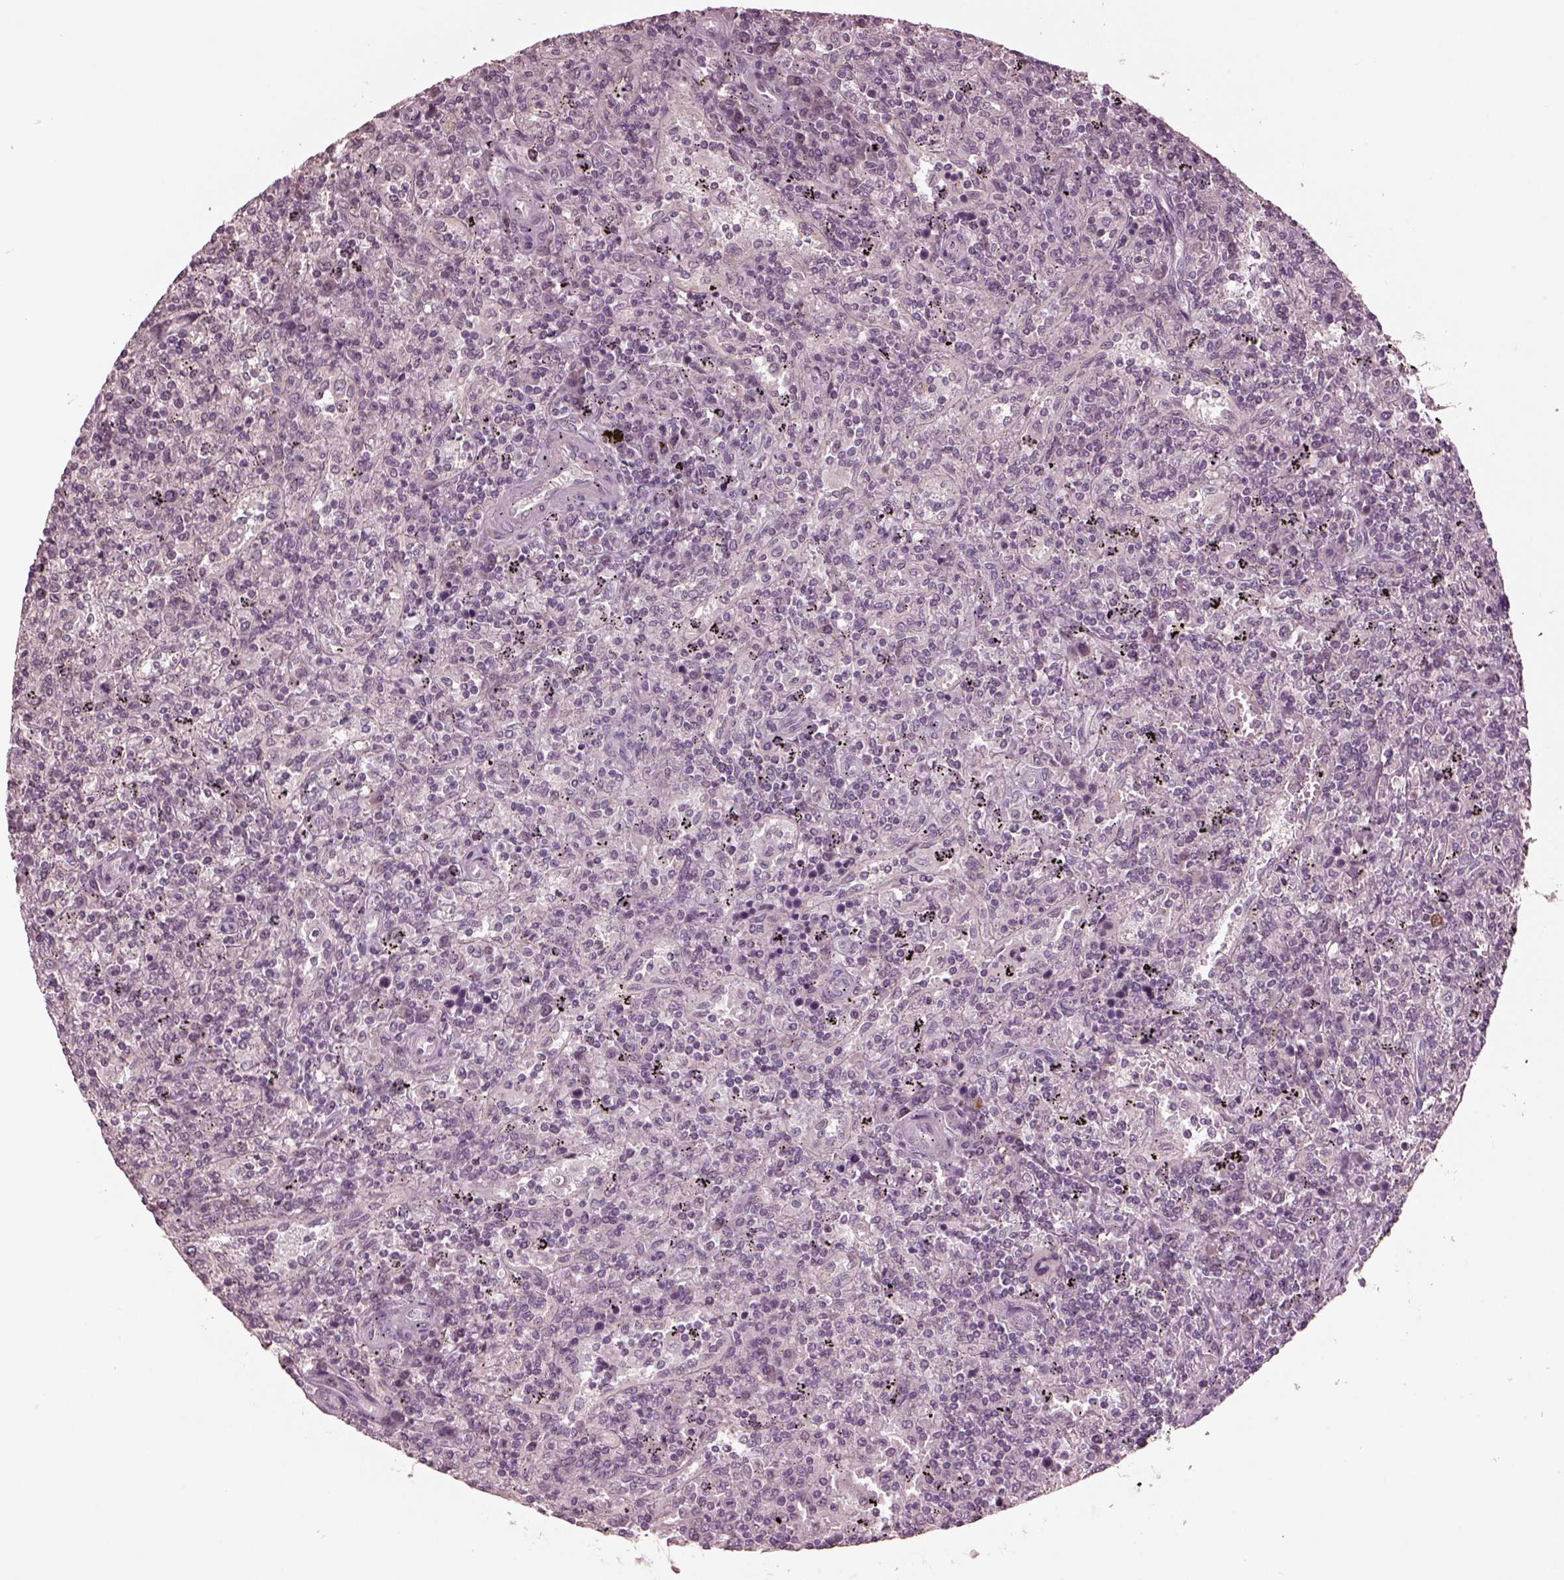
{"staining": {"intensity": "negative", "quantity": "none", "location": "none"}, "tissue": "lymphoma", "cell_type": "Tumor cells", "image_type": "cancer", "snomed": [{"axis": "morphology", "description": "Malignant lymphoma, non-Hodgkin's type, Low grade"}, {"axis": "topography", "description": "Spleen"}], "caption": "A photomicrograph of human low-grade malignant lymphoma, non-Hodgkin's type is negative for staining in tumor cells.", "gene": "RGS7", "patient": {"sex": "male", "age": 62}}